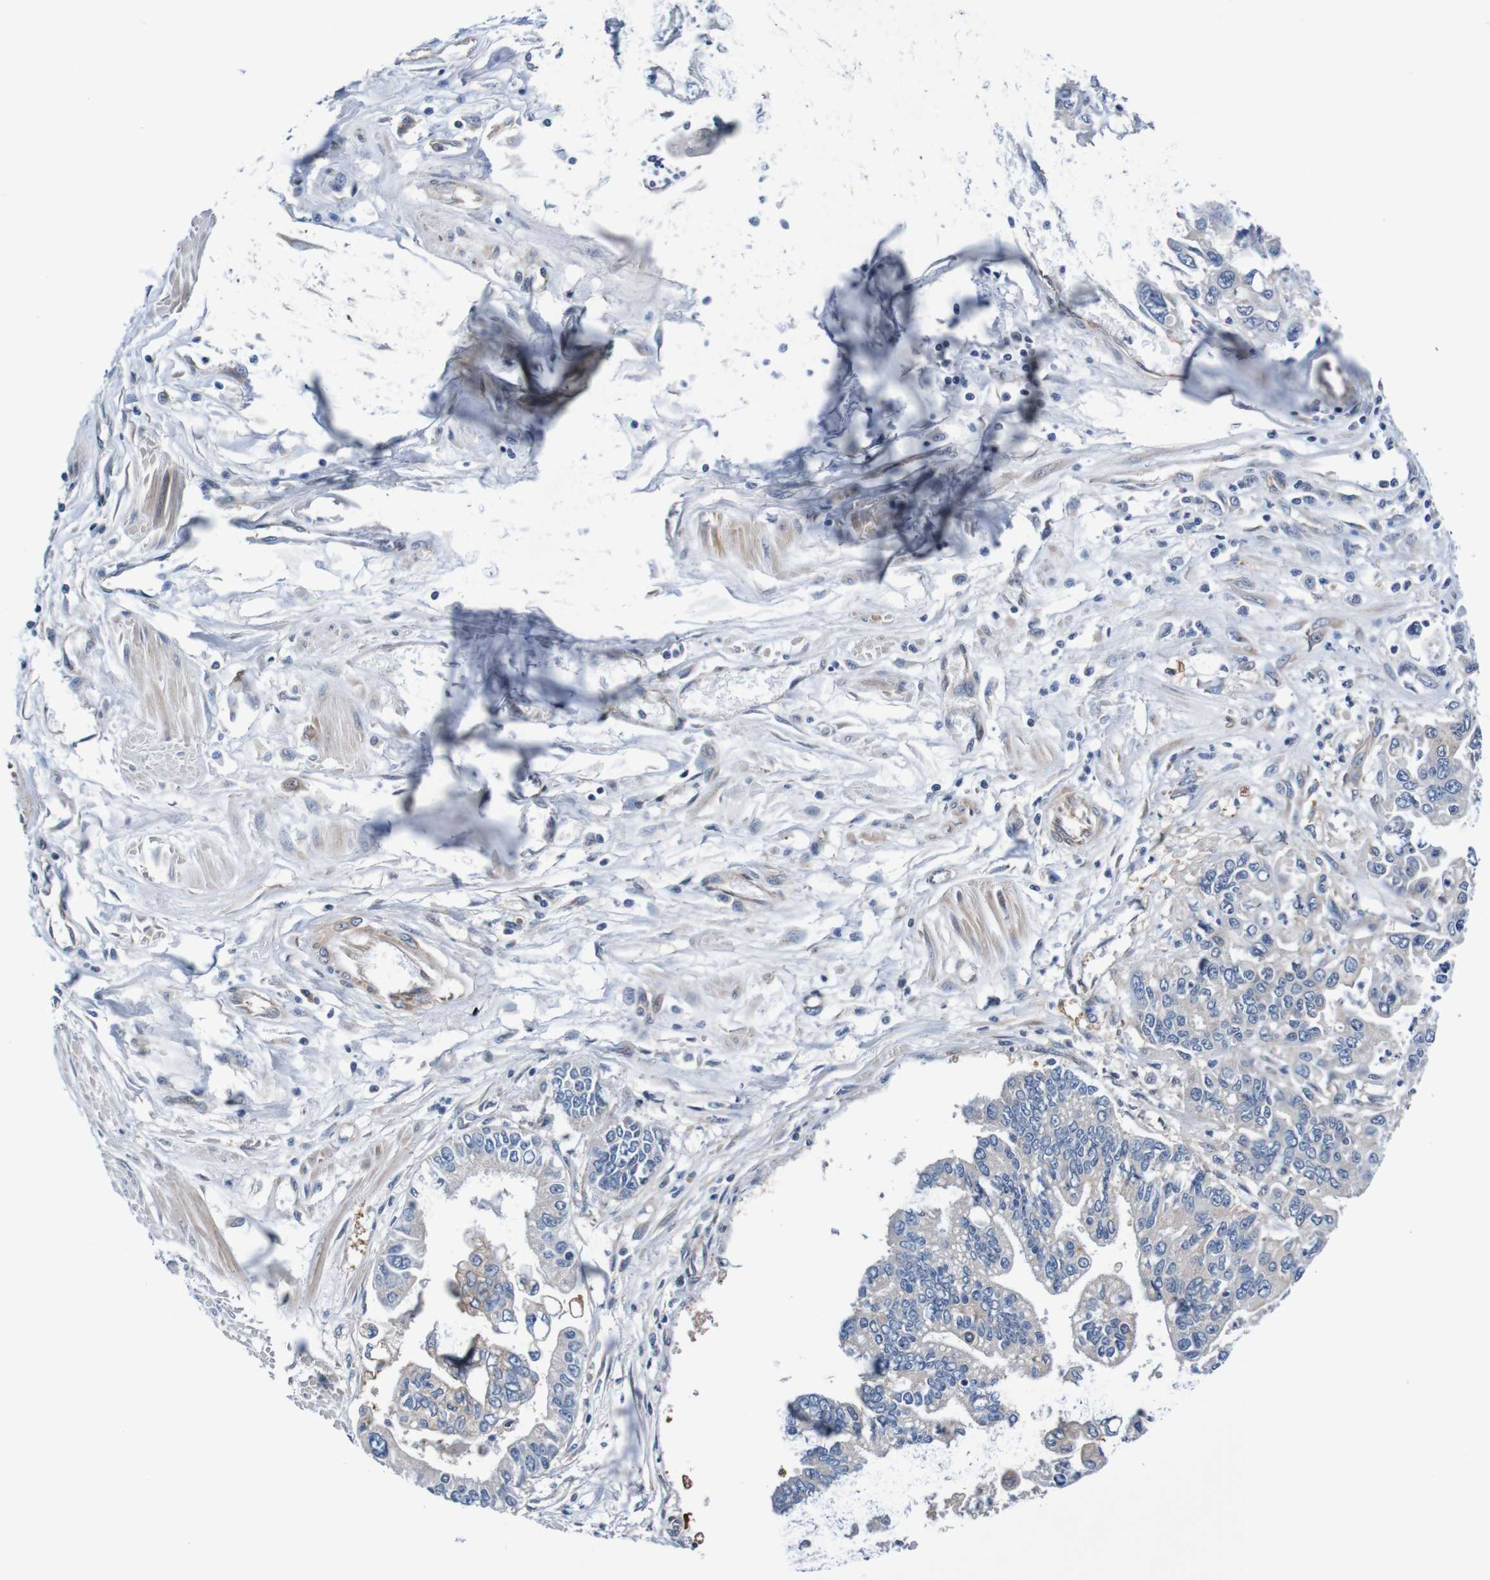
{"staining": {"intensity": "moderate", "quantity": "25%-75%", "location": "cytoplasmic/membranous"}, "tissue": "pancreatic cancer", "cell_type": "Tumor cells", "image_type": "cancer", "snomed": [{"axis": "morphology", "description": "Adenocarcinoma, NOS"}, {"axis": "topography", "description": "Pancreas"}], "caption": "A brown stain shows moderate cytoplasmic/membranous positivity of a protein in pancreatic adenocarcinoma tumor cells.", "gene": "CPED1", "patient": {"sex": "male", "age": 56}}